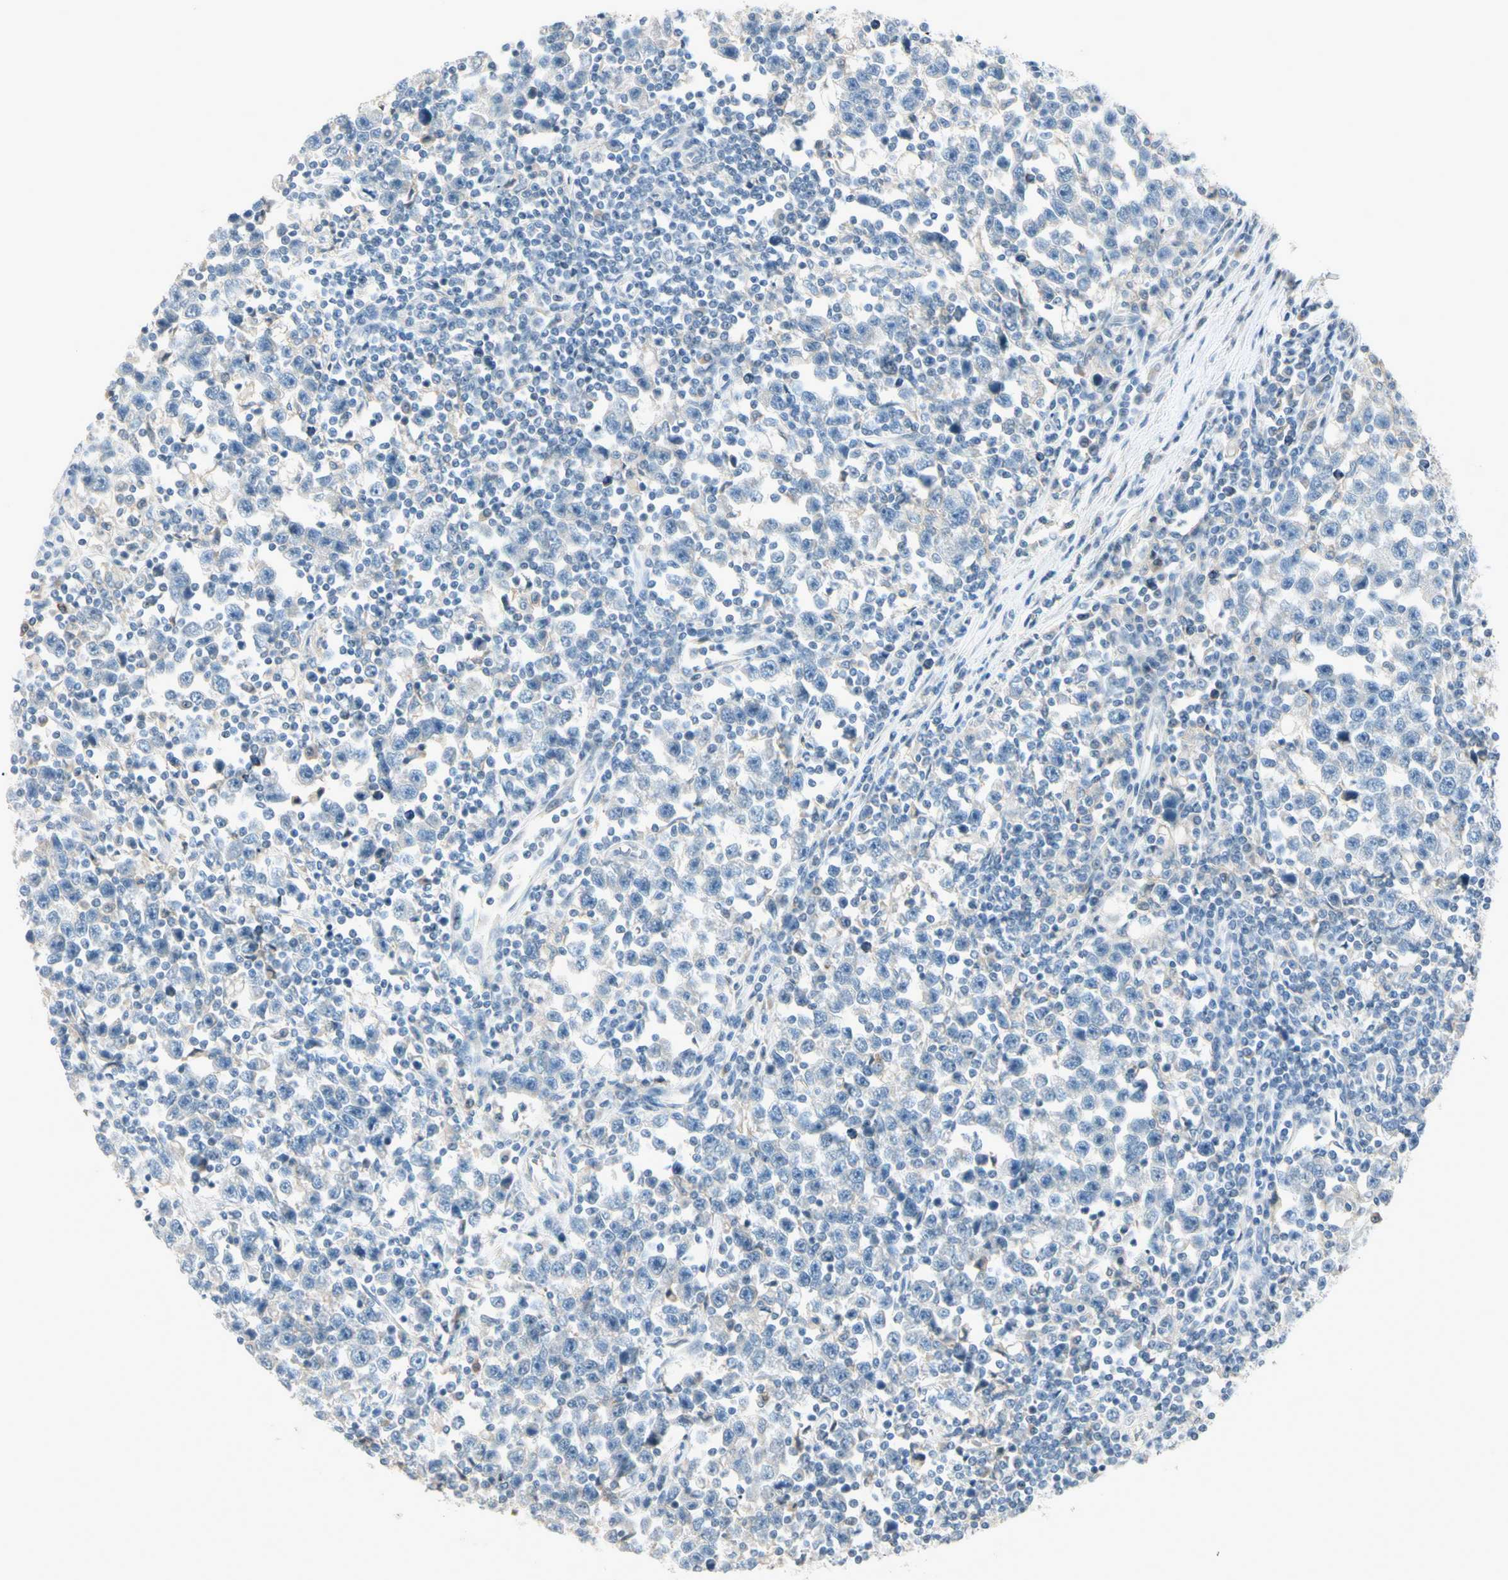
{"staining": {"intensity": "negative", "quantity": "none", "location": "none"}, "tissue": "testis cancer", "cell_type": "Tumor cells", "image_type": "cancer", "snomed": [{"axis": "morphology", "description": "Seminoma, NOS"}, {"axis": "topography", "description": "Testis"}], "caption": "DAB immunohistochemical staining of testis cancer (seminoma) shows no significant expression in tumor cells. (Stains: DAB immunohistochemistry with hematoxylin counter stain, Microscopy: brightfield microscopy at high magnification).", "gene": "CYP2E1", "patient": {"sex": "male", "age": 43}}